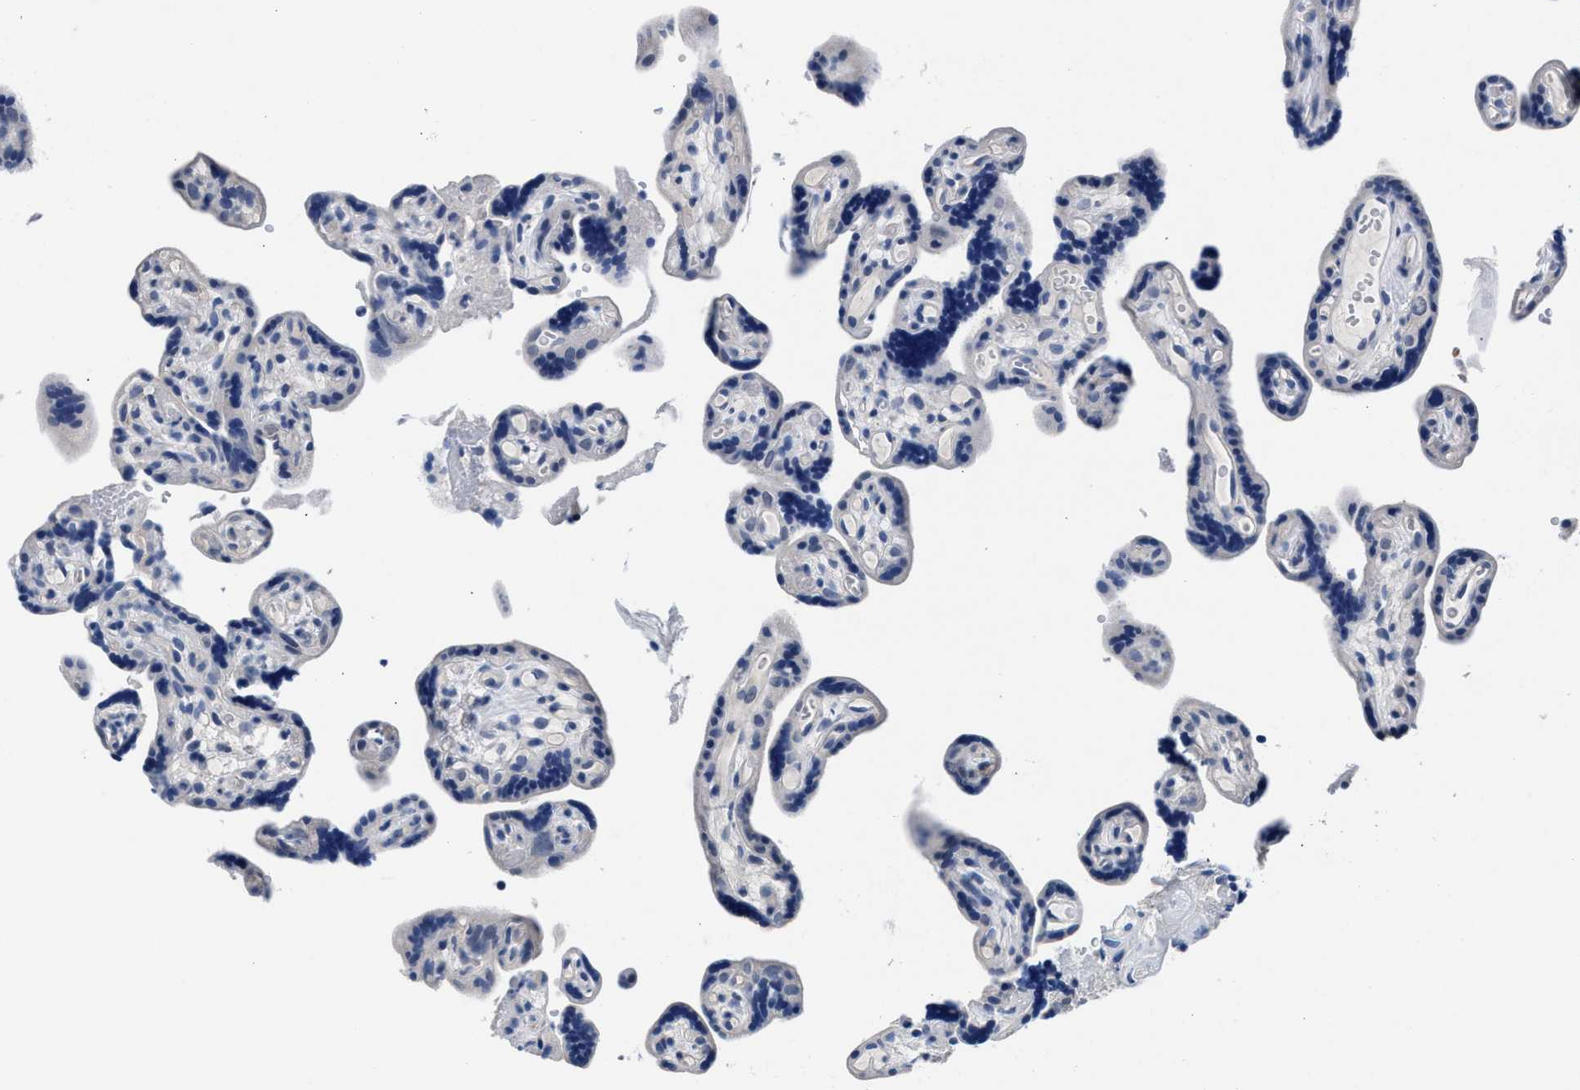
{"staining": {"intensity": "negative", "quantity": "none", "location": "none"}, "tissue": "placenta", "cell_type": "Decidual cells", "image_type": "normal", "snomed": [{"axis": "morphology", "description": "Normal tissue, NOS"}, {"axis": "topography", "description": "Placenta"}], "caption": "Placenta was stained to show a protein in brown. There is no significant expression in decidual cells. (DAB (3,3'-diaminobenzidine) IHC with hematoxylin counter stain).", "gene": "GSTM1", "patient": {"sex": "female", "age": 30}}